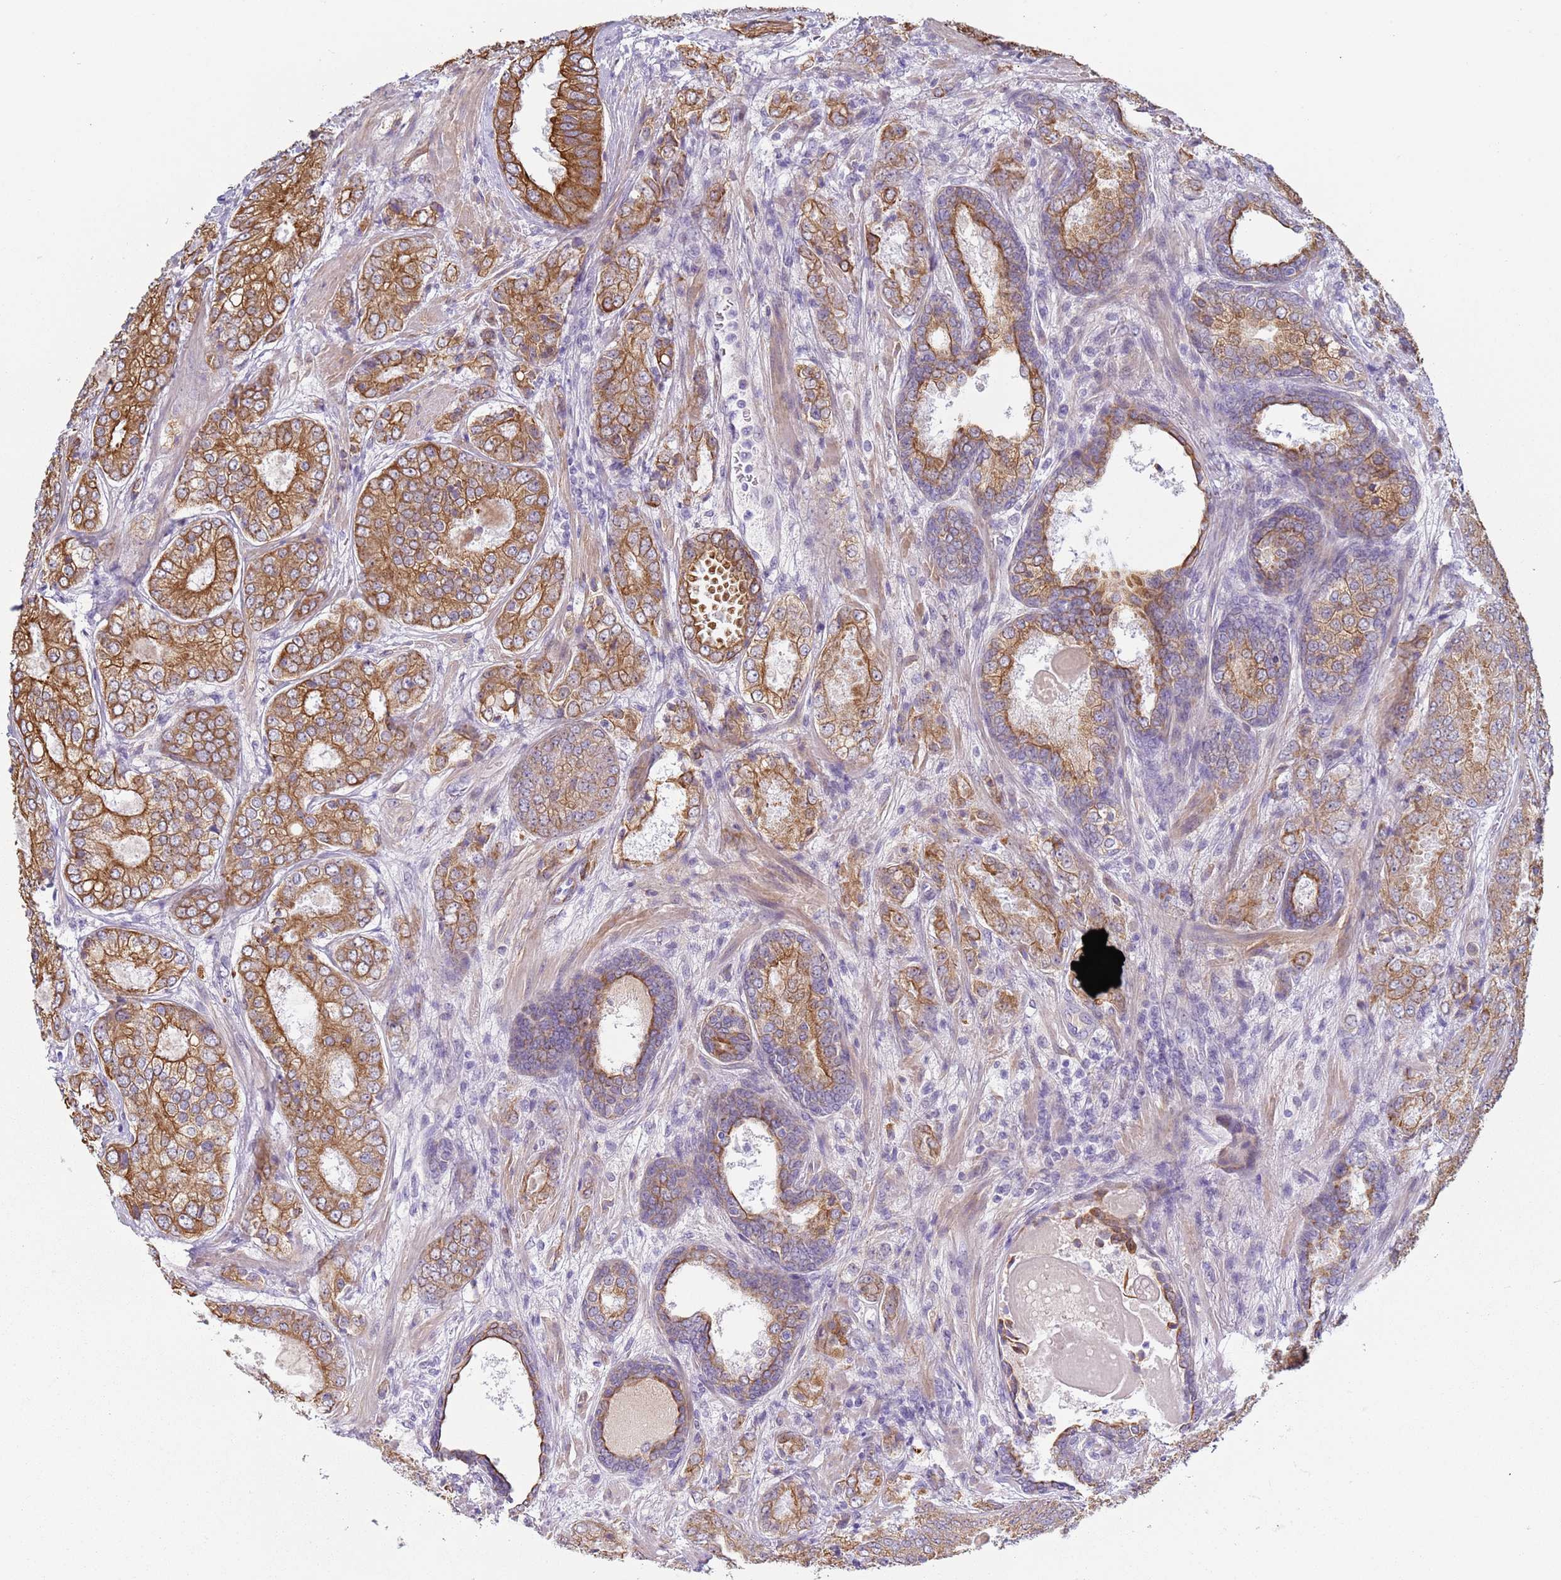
{"staining": {"intensity": "moderate", "quantity": ">75%", "location": "cytoplasmic/membranous"}, "tissue": "prostate cancer", "cell_type": "Tumor cells", "image_type": "cancer", "snomed": [{"axis": "morphology", "description": "Adenocarcinoma, High grade"}, {"axis": "topography", "description": "Prostate"}], "caption": "This is a micrograph of immunohistochemistry staining of prostate cancer, which shows moderate expression in the cytoplasmic/membranous of tumor cells.", "gene": "NPAP1", "patient": {"sex": "male", "age": 63}}